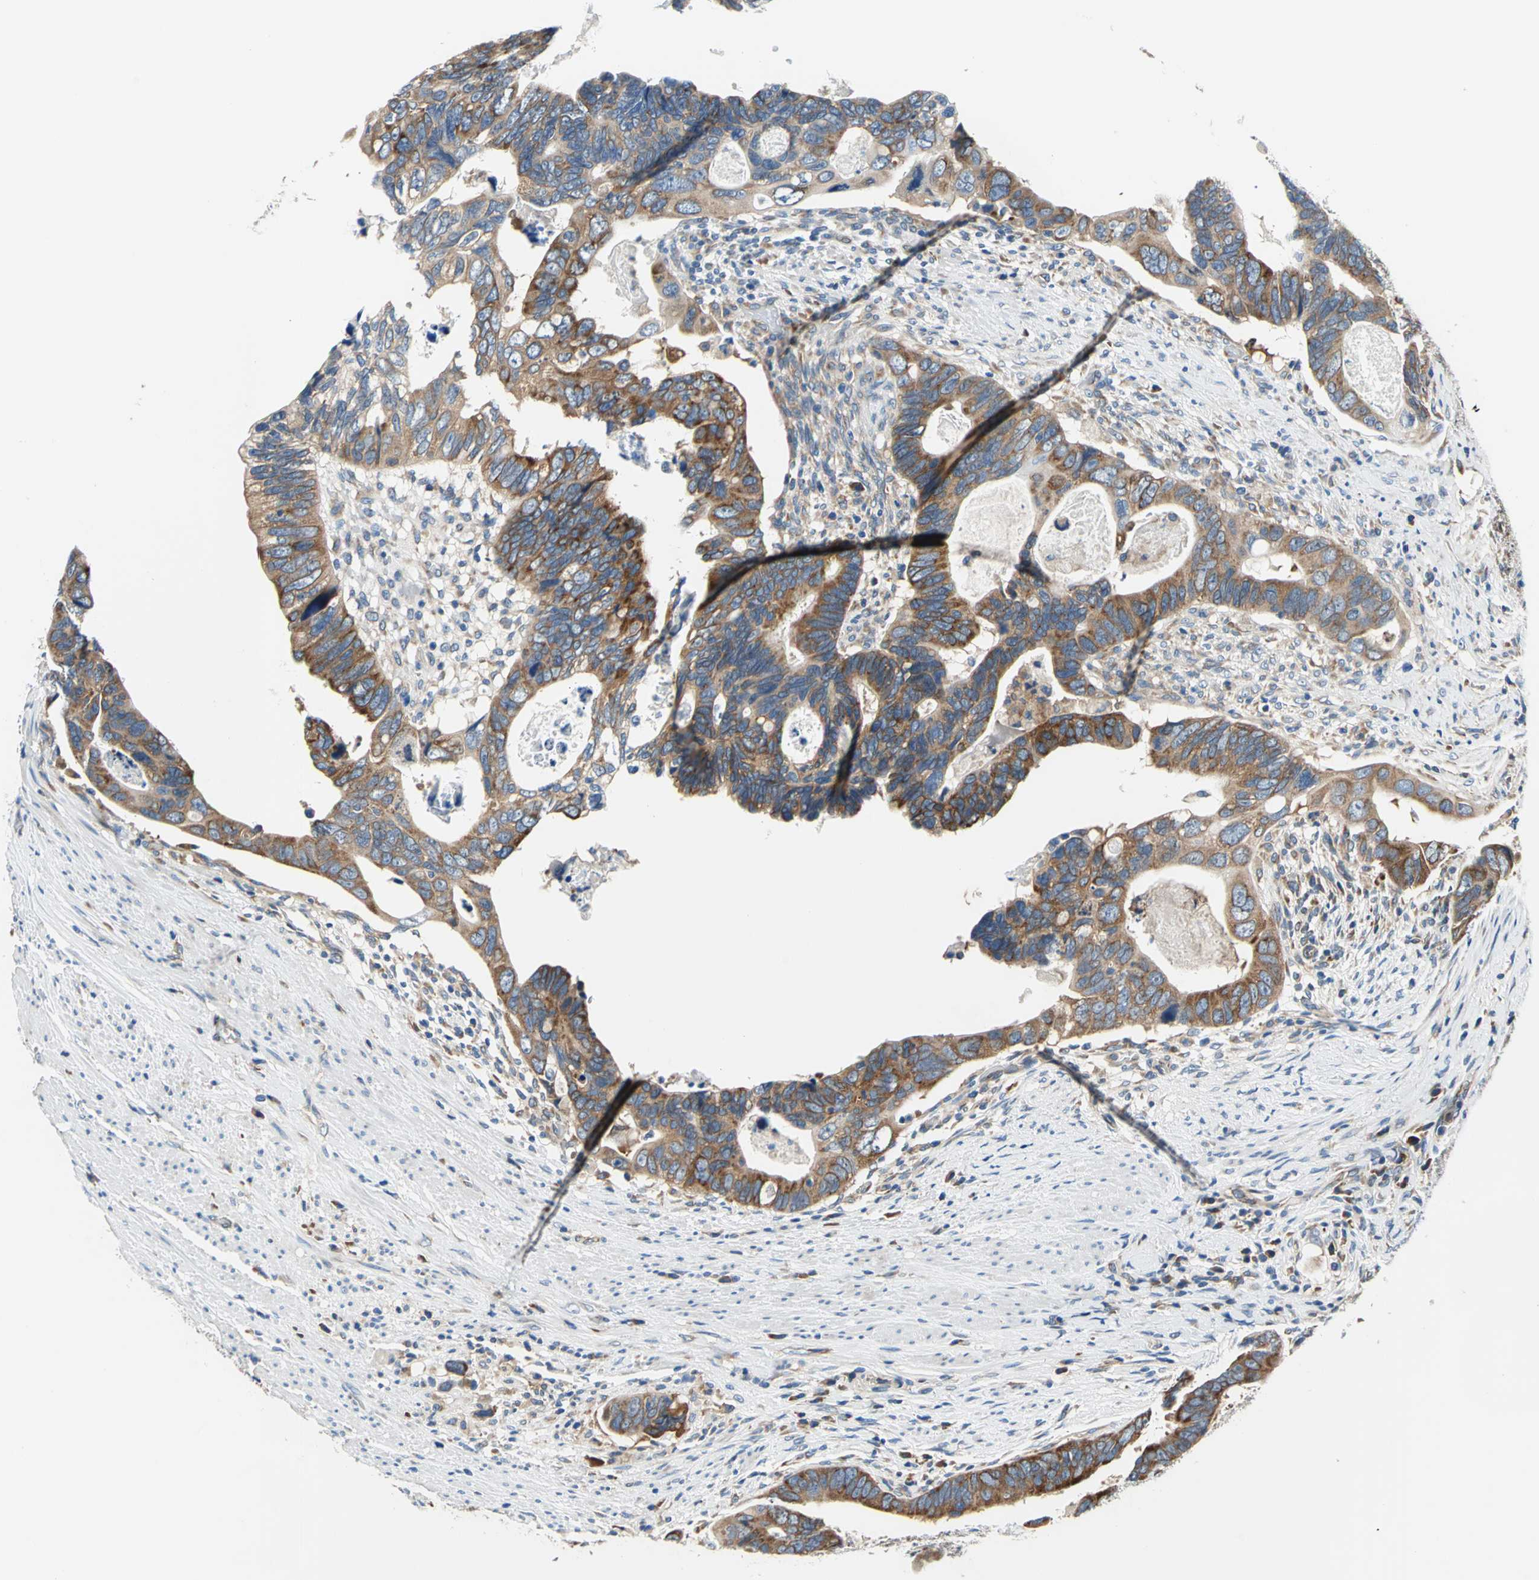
{"staining": {"intensity": "strong", "quantity": ">75%", "location": "cytoplasmic/membranous"}, "tissue": "colorectal cancer", "cell_type": "Tumor cells", "image_type": "cancer", "snomed": [{"axis": "morphology", "description": "Adenocarcinoma, NOS"}, {"axis": "topography", "description": "Rectum"}], "caption": "An image showing strong cytoplasmic/membranous expression in about >75% of tumor cells in colorectal cancer, as visualized by brown immunohistochemical staining.", "gene": "TRIM25", "patient": {"sex": "male", "age": 53}}